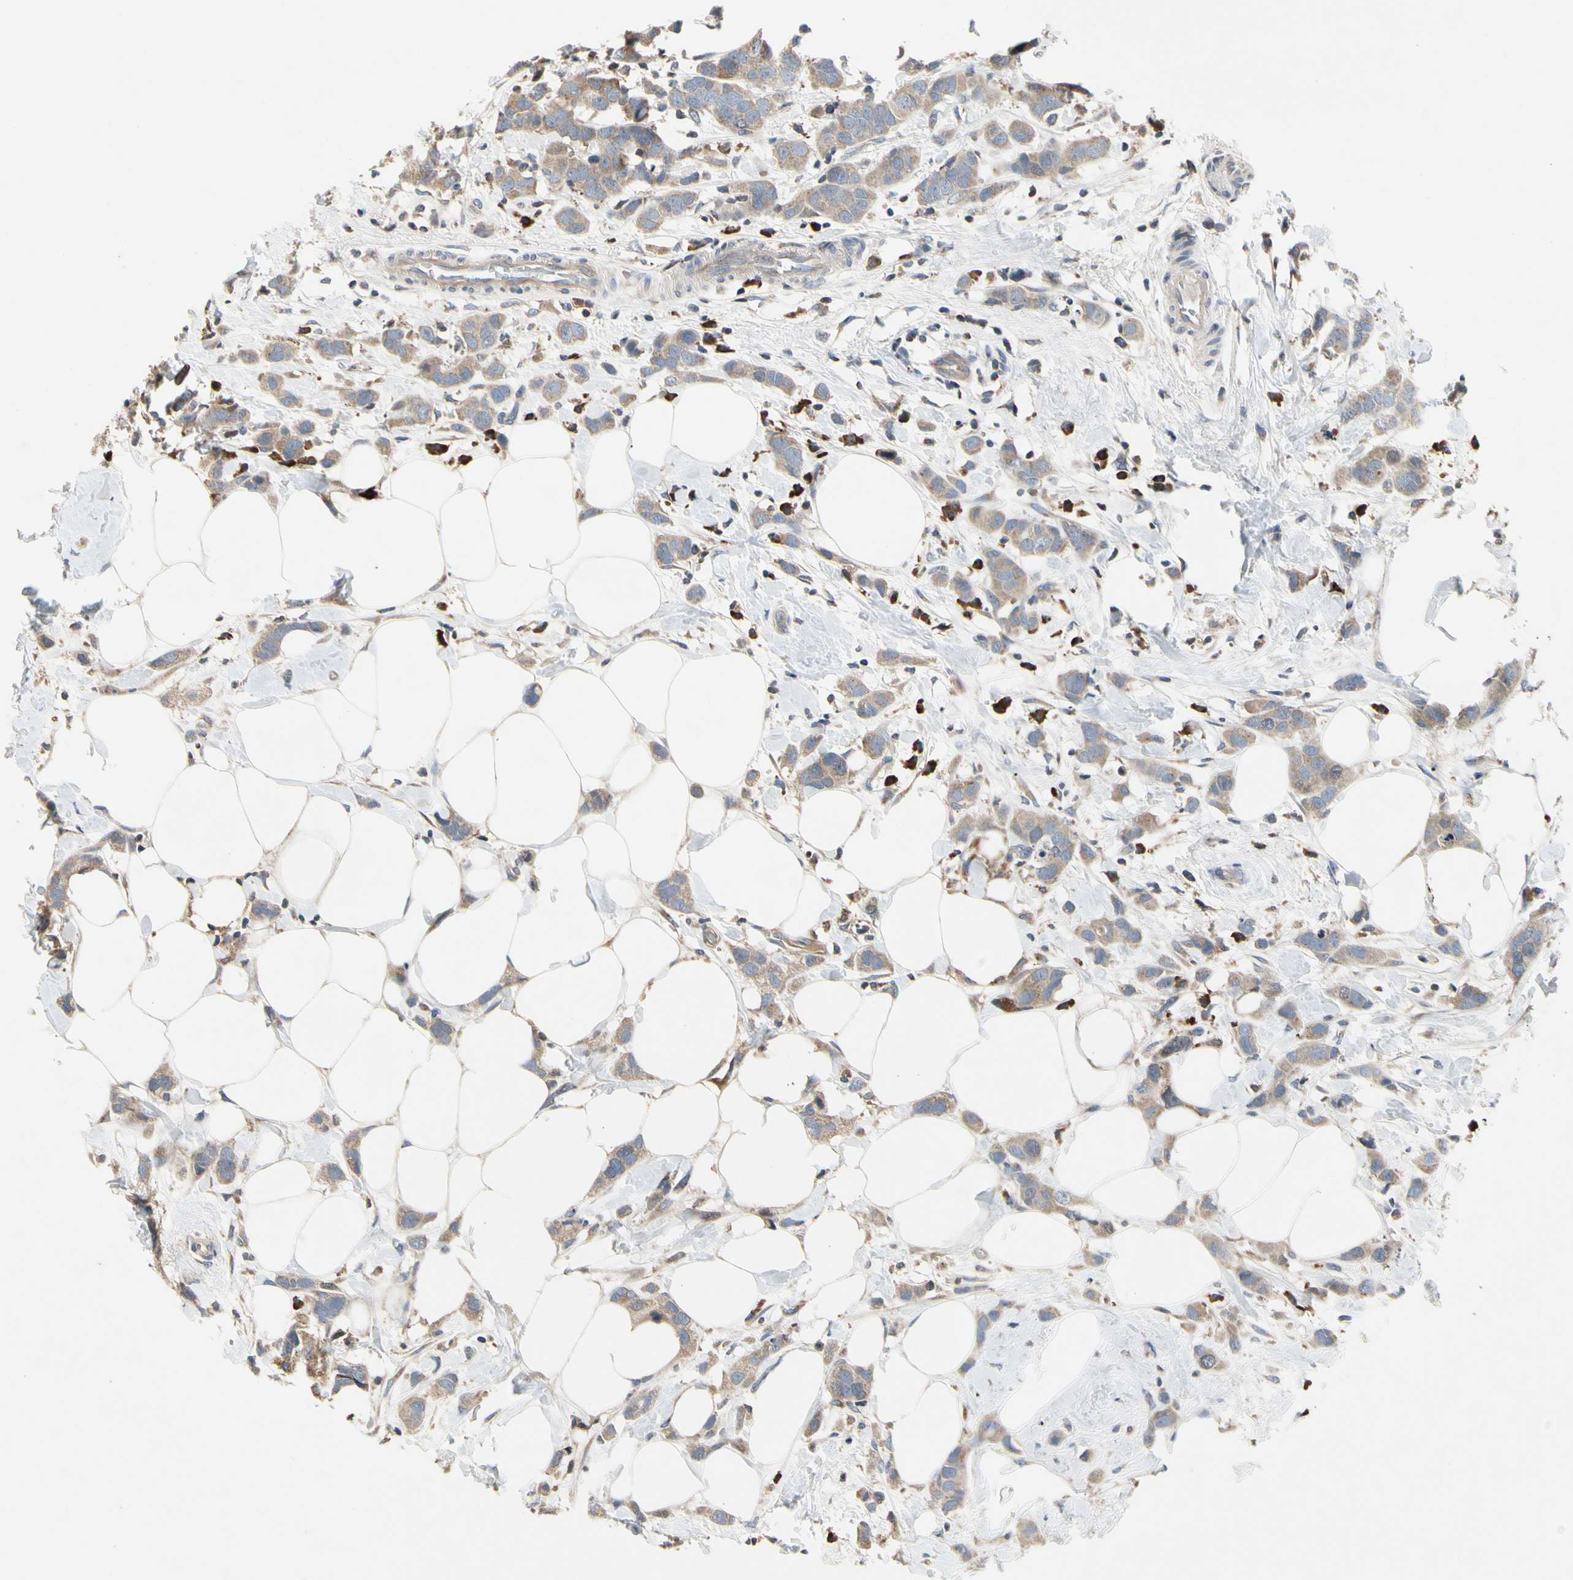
{"staining": {"intensity": "weak", "quantity": ">75%", "location": "cytoplasmic/membranous"}, "tissue": "breast cancer", "cell_type": "Tumor cells", "image_type": "cancer", "snomed": [{"axis": "morphology", "description": "Normal tissue, NOS"}, {"axis": "morphology", "description": "Duct carcinoma"}, {"axis": "topography", "description": "Breast"}], "caption": "The histopathology image shows staining of invasive ductal carcinoma (breast), revealing weak cytoplasmic/membranous protein positivity (brown color) within tumor cells.", "gene": "MMEL1", "patient": {"sex": "female", "age": 50}}